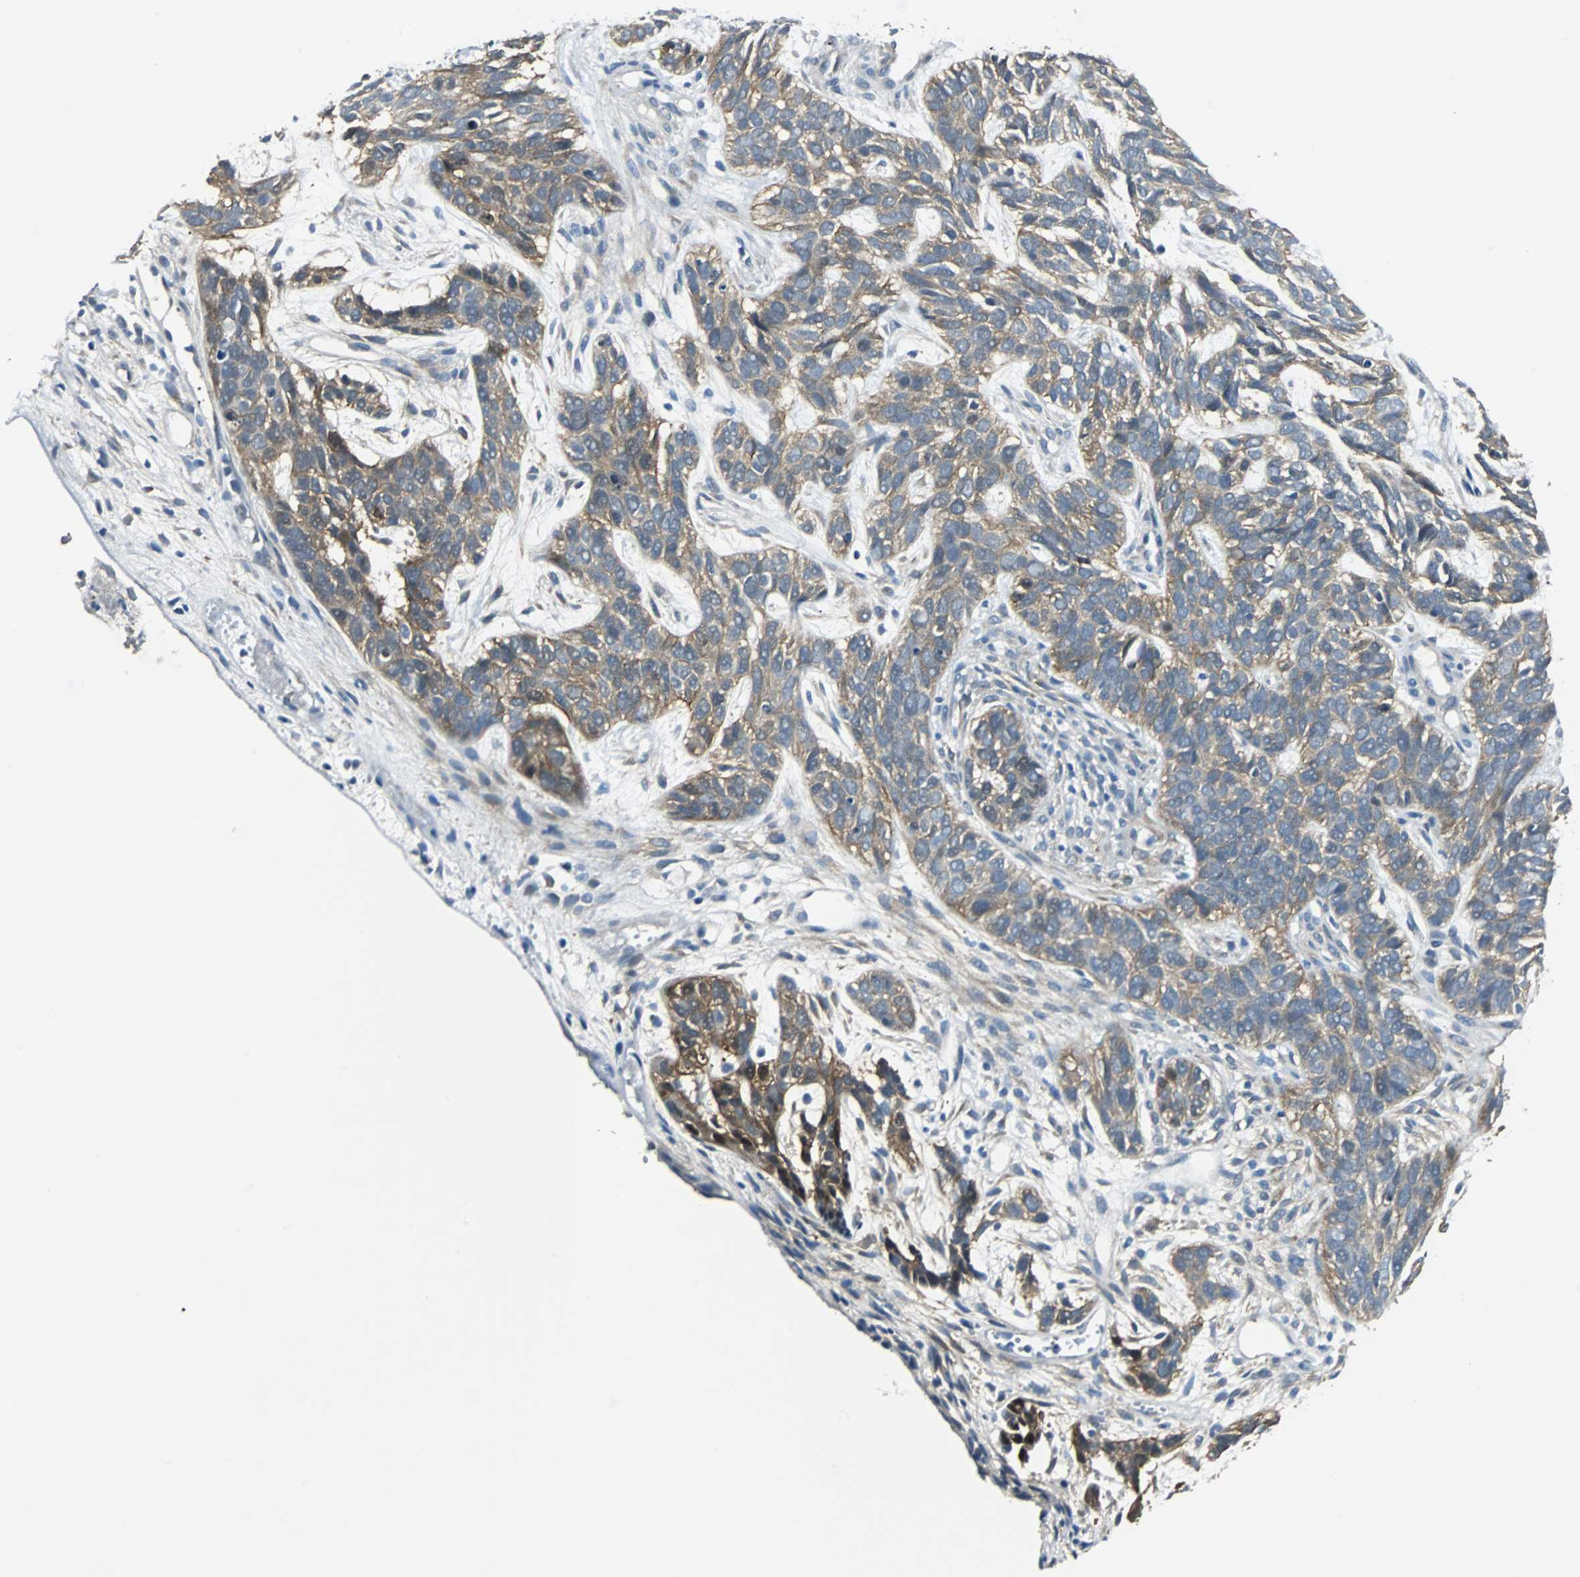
{"staining": {"intensity": "weak", "quantity": "25%-75%", "location": "cytoplasmic/membranous"}, "tissue": "skin cancer", "cell_type": "Tumor cells", "image_type": "cancer", "snomed": [{"axis": "morphology", "description": "Basal cell carcinoma"}, {"axis": "topography", "description": "Skin"}], "caption": "Immunohistochemistry (IHC) staining of basal cell carcinoma (skin), which displays low levels of weak cytoplasmic/membranous expression in about 25%-75% of tumor cells indicating weak cytoplasmic/membranous protein positivity. The staining was performed using DAB (brown) for protein detection and nuclei were counterstained in hematoxylin (blue).", "gene": "FHL2", "patient": {"sex": "male", "age": 87}}